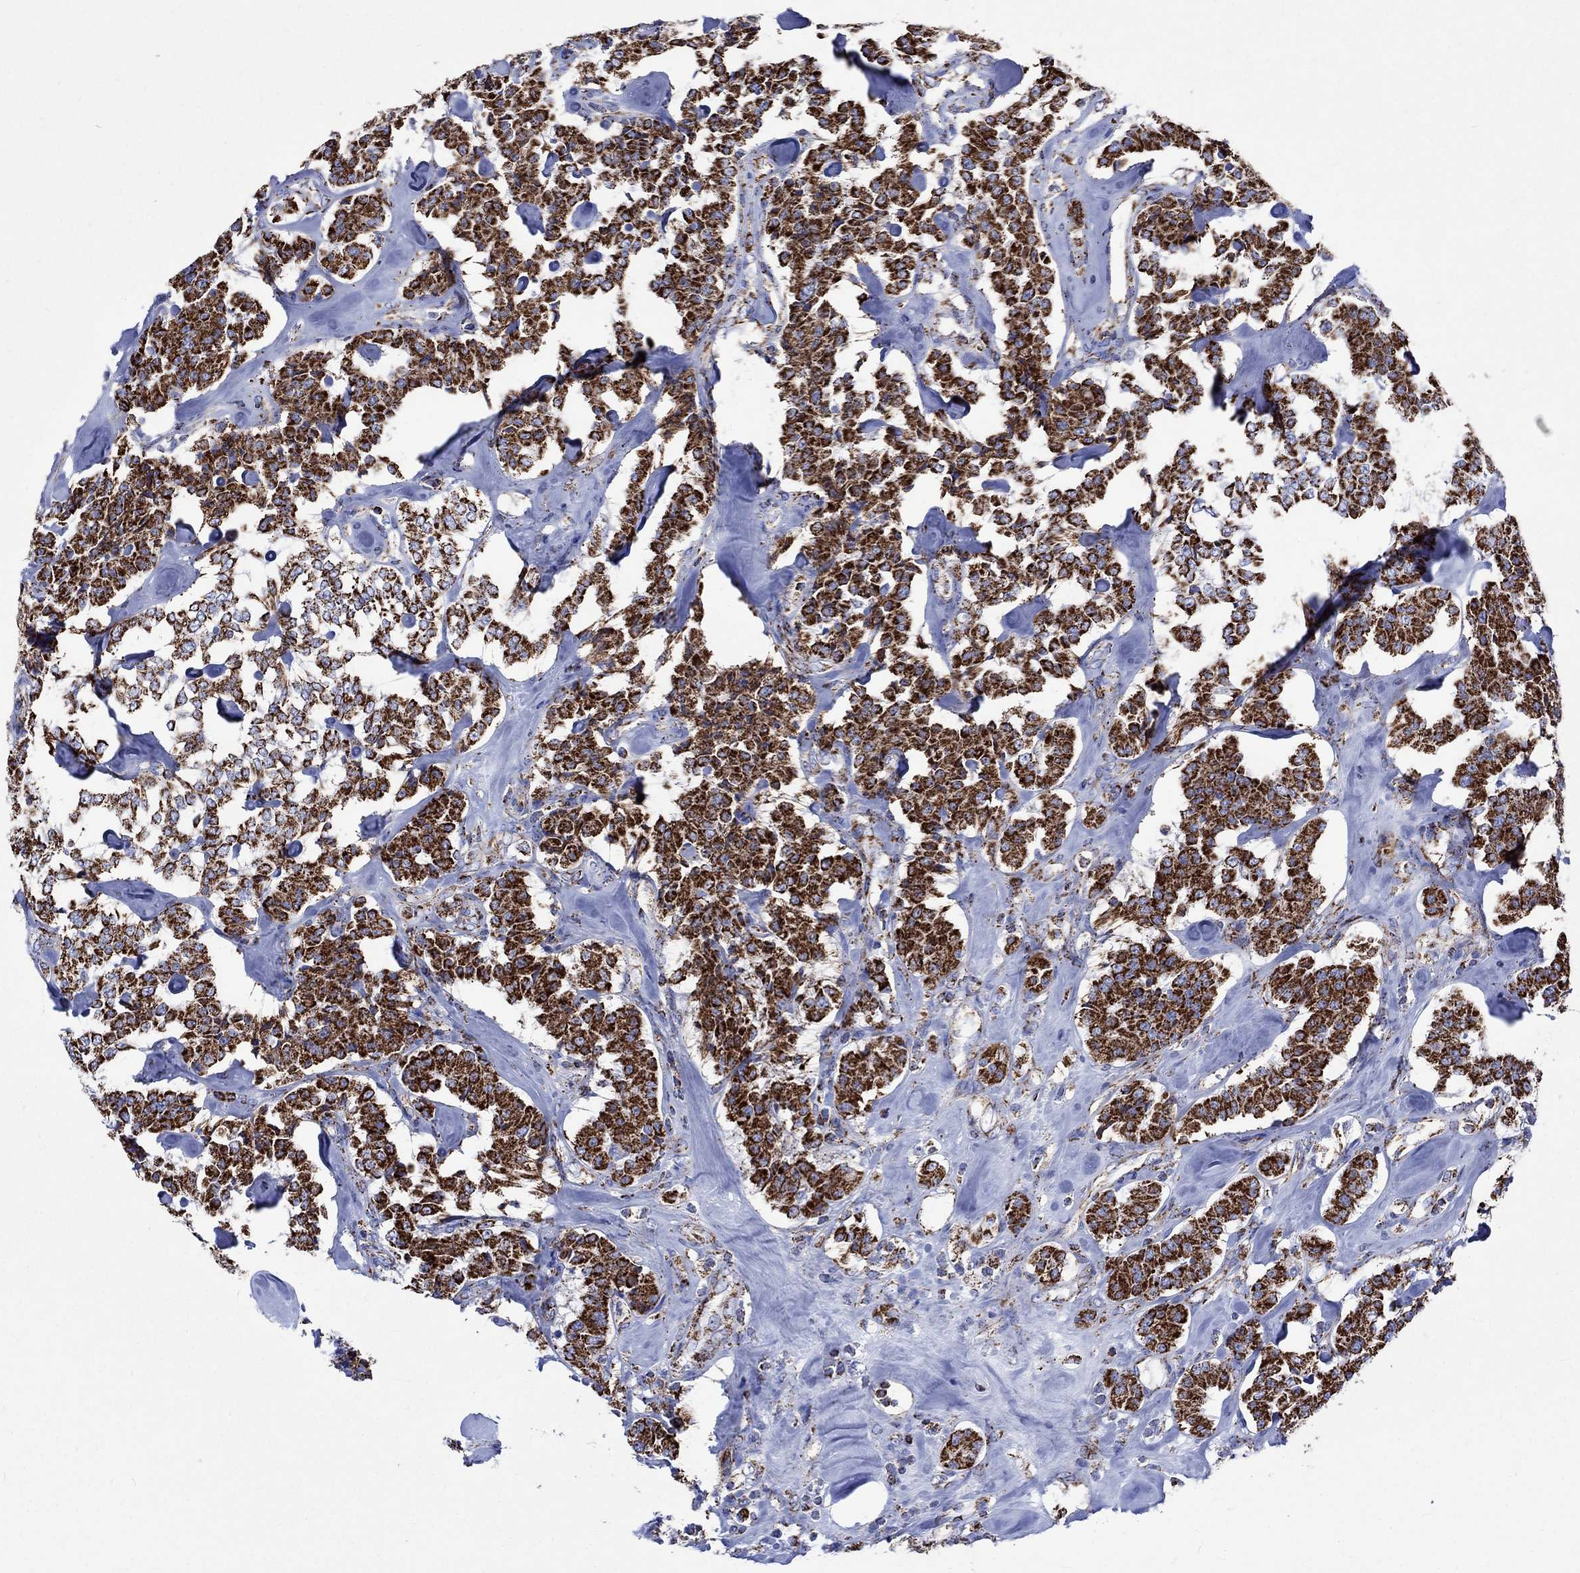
{"staining": {"intensity": "strong", "quantity": ">75%", "location": "cytoplasmic/membranous"}, "tissue": "carcinoid", "cell_type": "Tumor cells", "image_type": "cancer", "snomed": [{"axis": "morphology", "description": "Carcinoid, malignant, NOS"}, {"axis": "topography", "description": "Pancreas"}], "caption": "Protein staining of carcinoid (malignant) tissue shows strong cytoplasmic/membranous staining in about >75% of tumor cells.", "gene": "RCE1", "patient": {"sex": "male", "age": 41}}